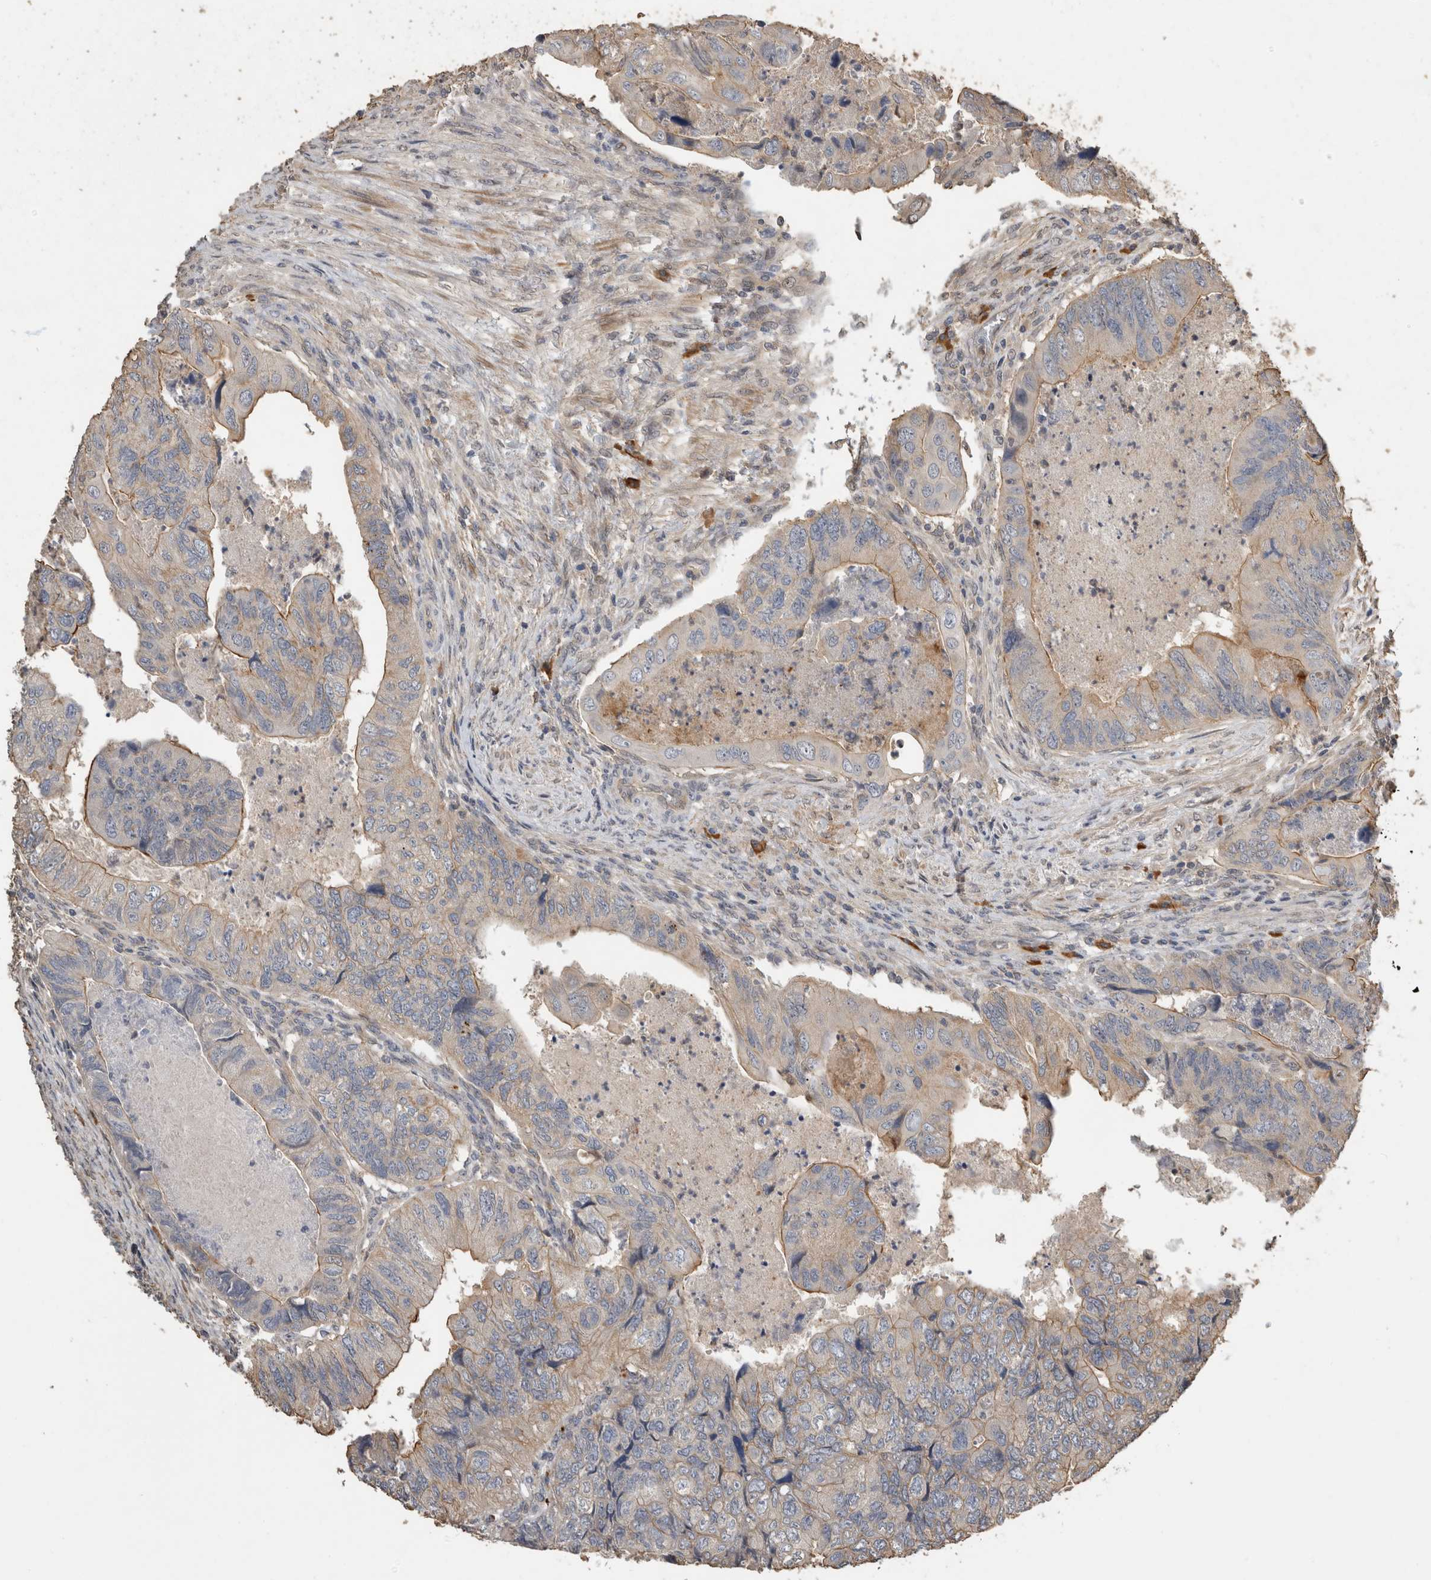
{"staining": {"intensity": "weak", "quantity": "25%-75%", "location": "cytoplasmic/membranous"}, "tissue": "colorectal cancer", "cell_type": "Tumor cells", "image_type": "cancer", "snomed": [{"axis": "morphology", "description": "Adenocarcinoma, NOS"}, {"axis": "topography", "description": "Rectum"}], "caption": "An immunohistochemistry (IHC) micrograph of neoplastic tissue is shown. Protein staining in brown shows weak cytoplasmic/membranous positivity in colorectal cancer (adenocarcinoma) within tumor cells.", "gene": "RHPN1", "patient": {"sex": "male", "age": 63}}